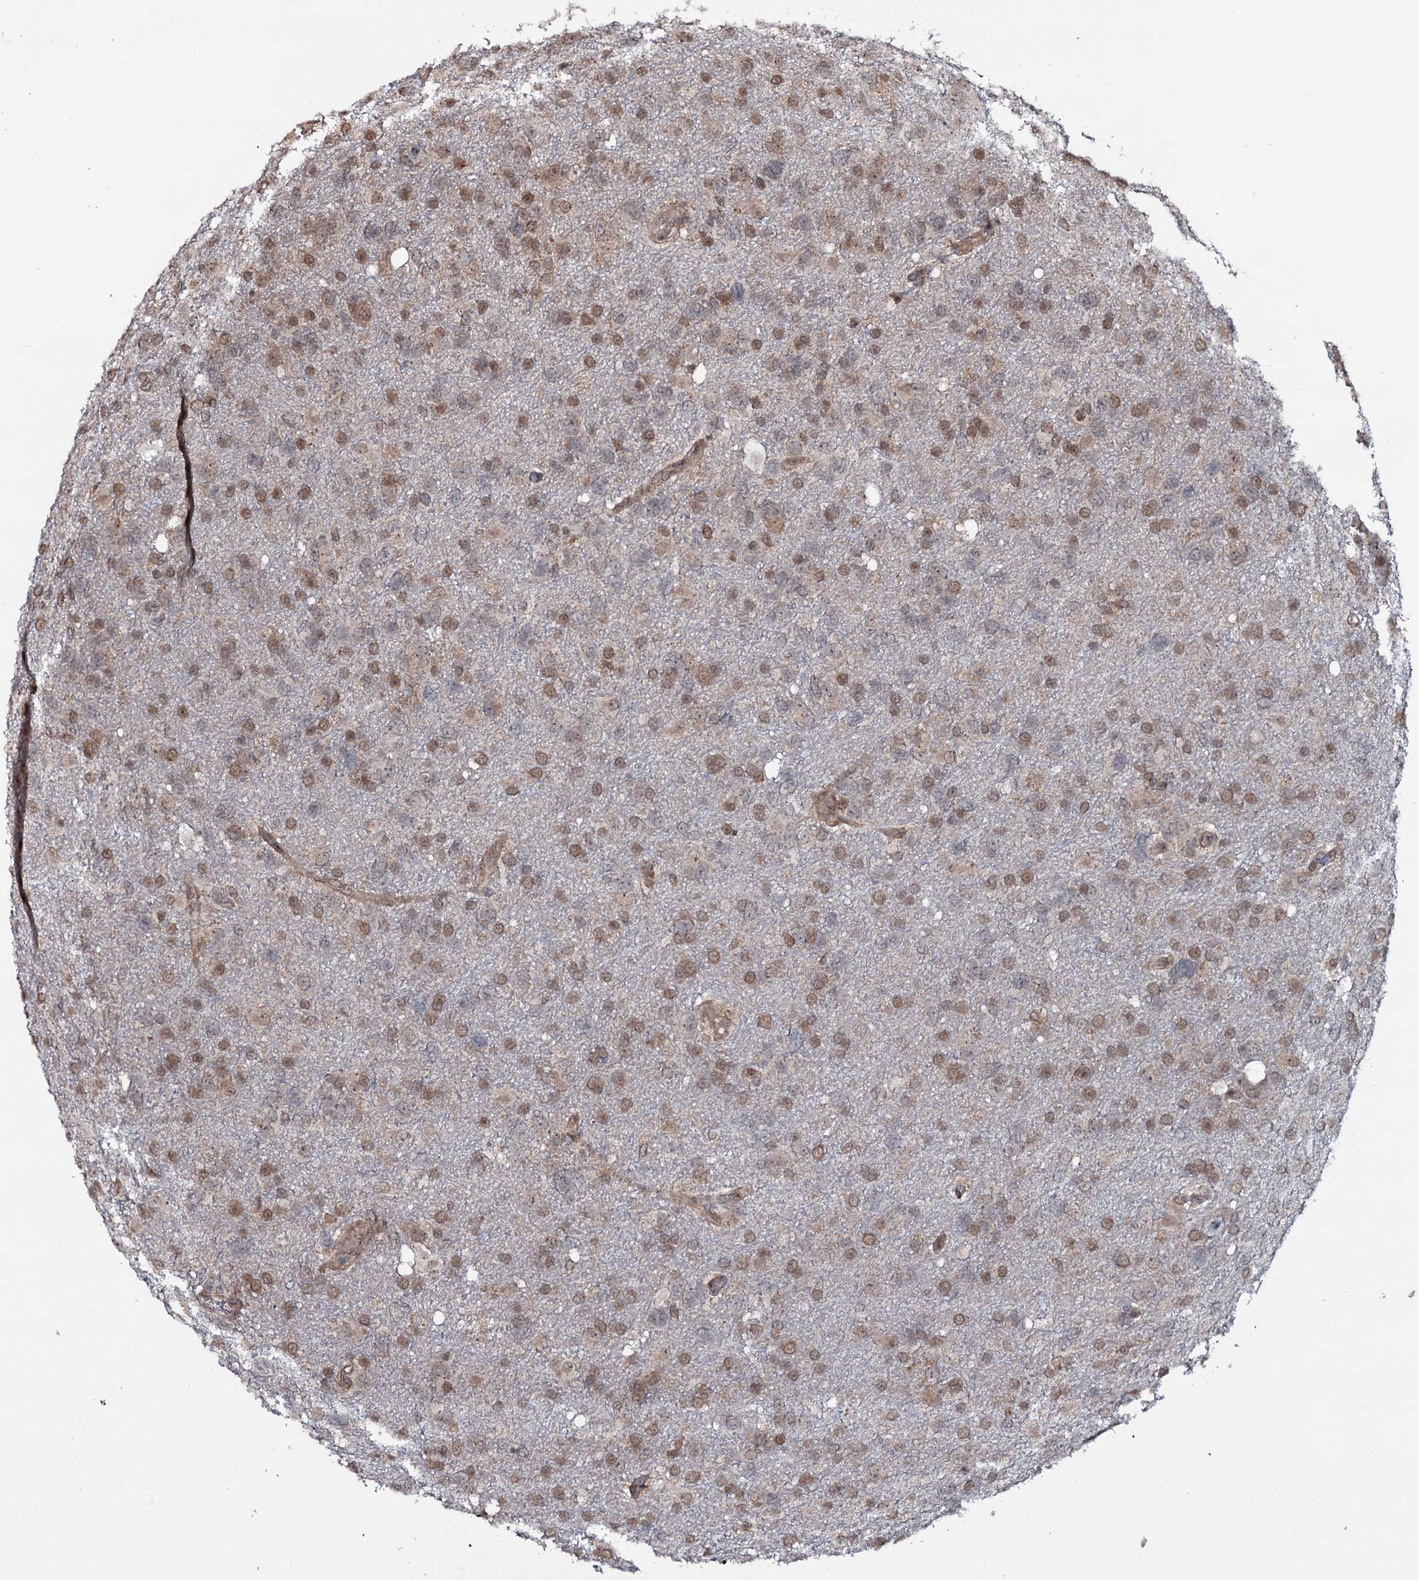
{"staining": {"intensity": "moderate", "quantity": ">75%", "location": "nuclear"}, "tissue": "glioma", "cell_type": "Tumor cells", "image_type": "cancer", "snomed": [{"axis": "morphology", "description": "Glioma, malignant, High grade"}, {"axis": "topography", "description": "Brain"}], "caption": "A high-resolution photomicrograph shows immunohistochemistry staining of malignant glioma (high-grade), which exhibits moderate nuclear expression in about >75% of tumor cells.", "gene": "HDDC3", "patient": {"sex": "male", "age": 61}}